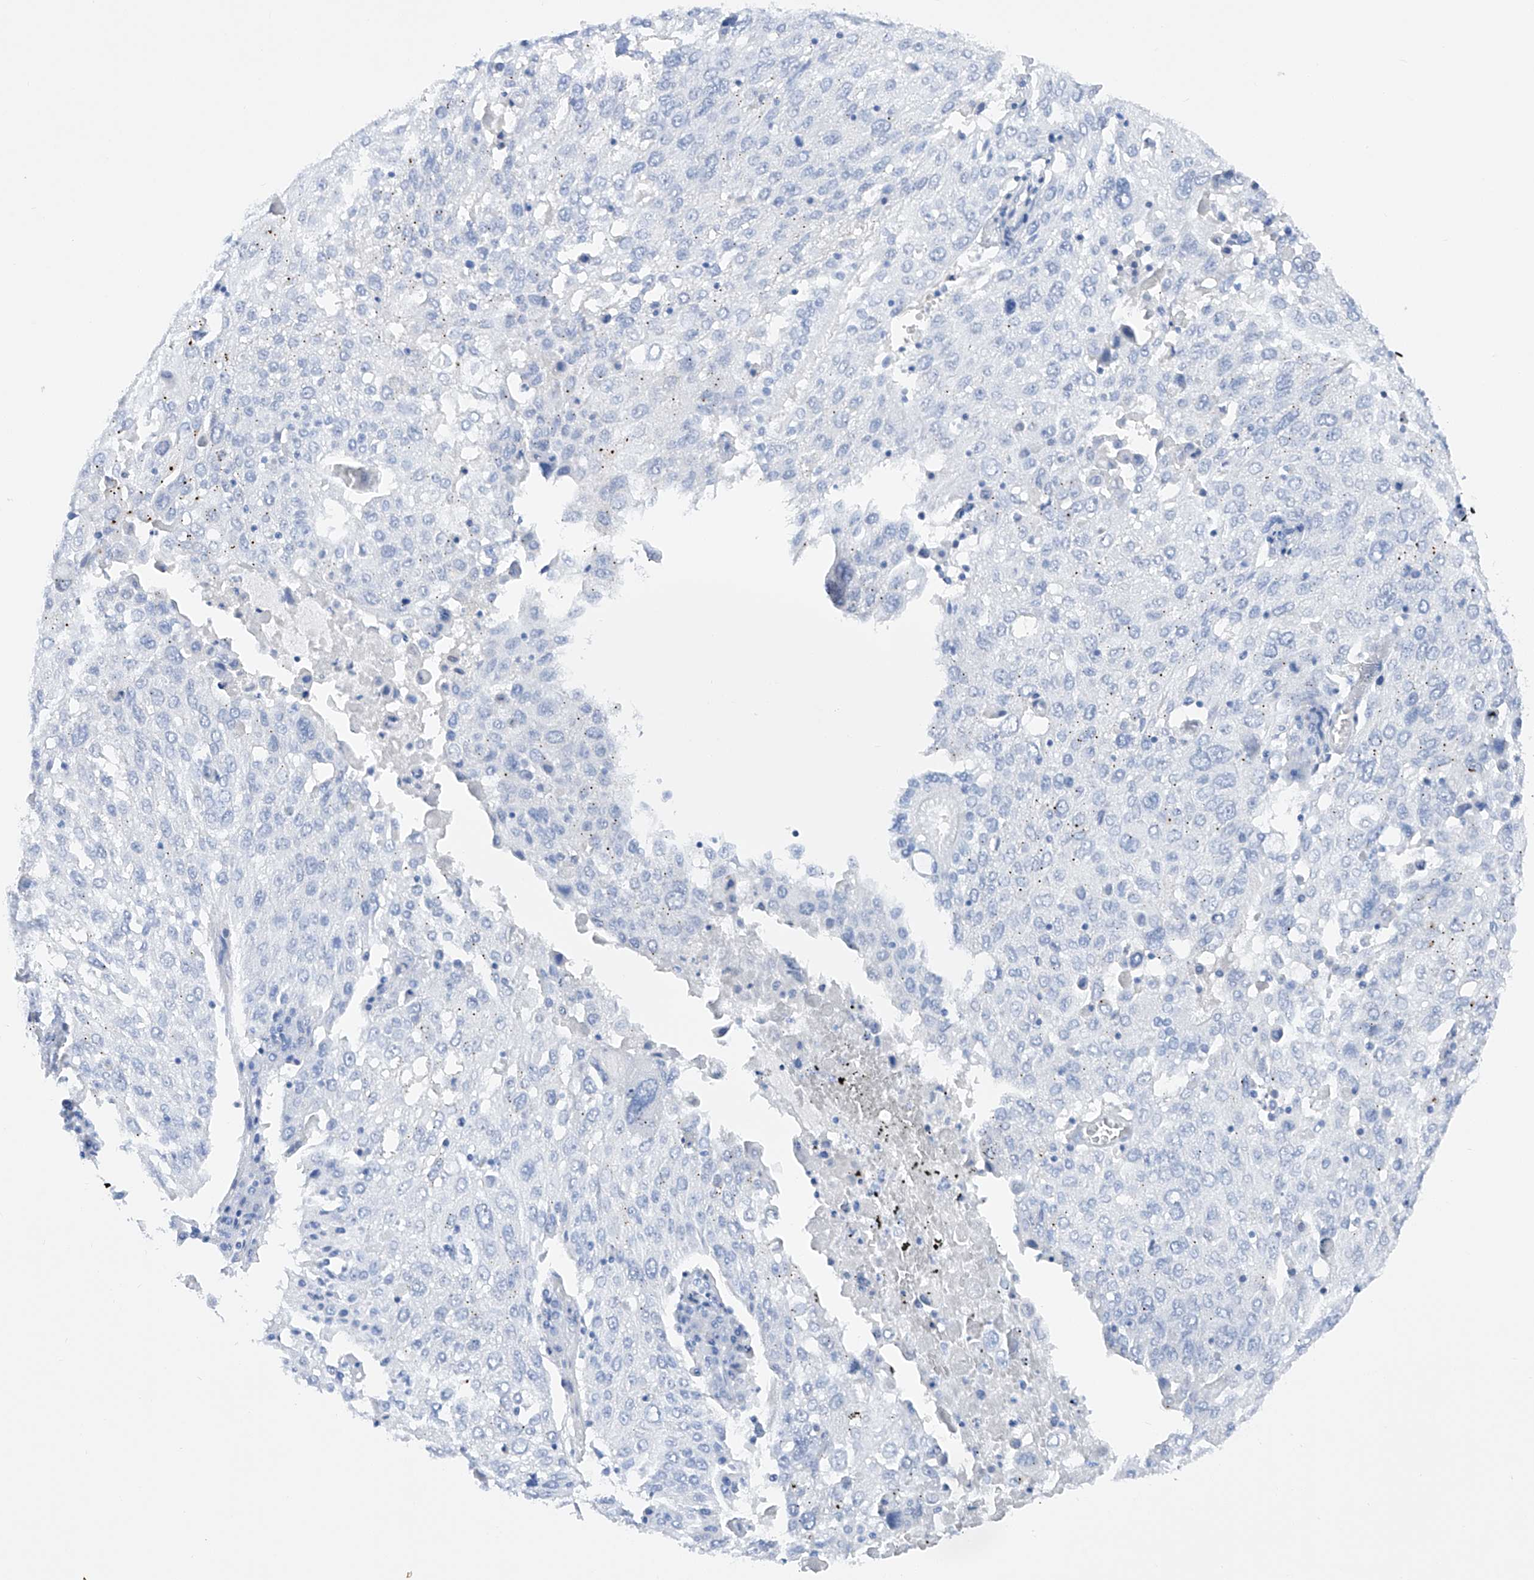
{"staining": {"intensity": "negative", "quantity": "none", "location": "none"}, "tissue": "lung cancer", "cell_type": "Tumor cells", "image_type": "cancer", "snomed": [{"axis": "morphology", "description": "Squamous cell carcinoma, NOS"}, {"axis": "topography", "description": "Lung"}], "caption": "Photomicrograph shows no significant protein staining in tumor cells of lung cancer (squamous cell carcinoma).", "gene": "FLG", "patient": {"sex": "male", "age": 65}}